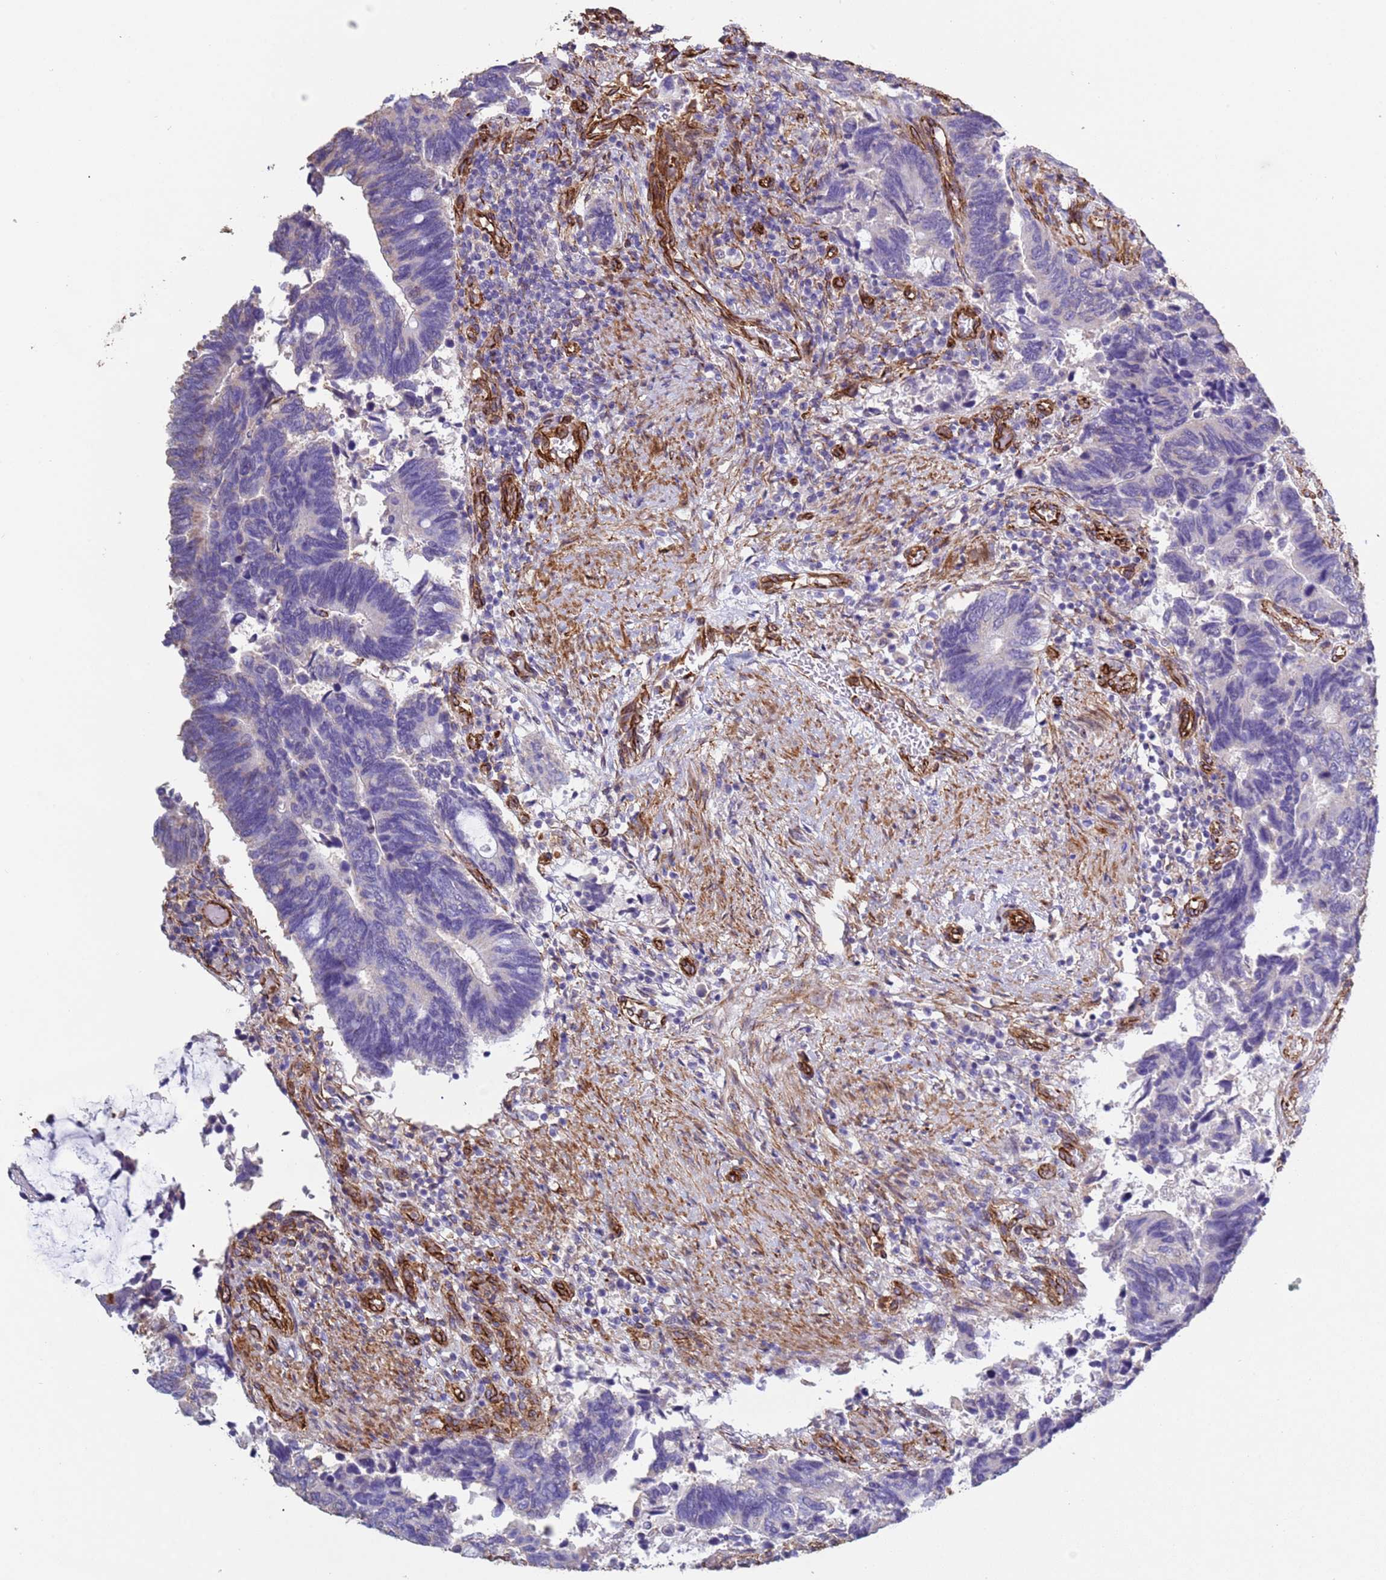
{"staining": {"intensity": "negative", "quantity": "none", "location": "none"}, "tissue": "colorectal cancer", "cell_type": "Tumor cells", "image_type": "cancer", "snomed": [{"axis": "morphology", "description": "Adenocarcinoma, NOS"}, {"axis": "topography", "description": "Colon"}], "caption": "Human colorectal cancer (adenocarcinoma) stained for a protein using immunohistochemistry (IHC) displays no expression in tumor cells.", "gene": "GASK1A", "patient": {"sex": "male", "age": 87}}